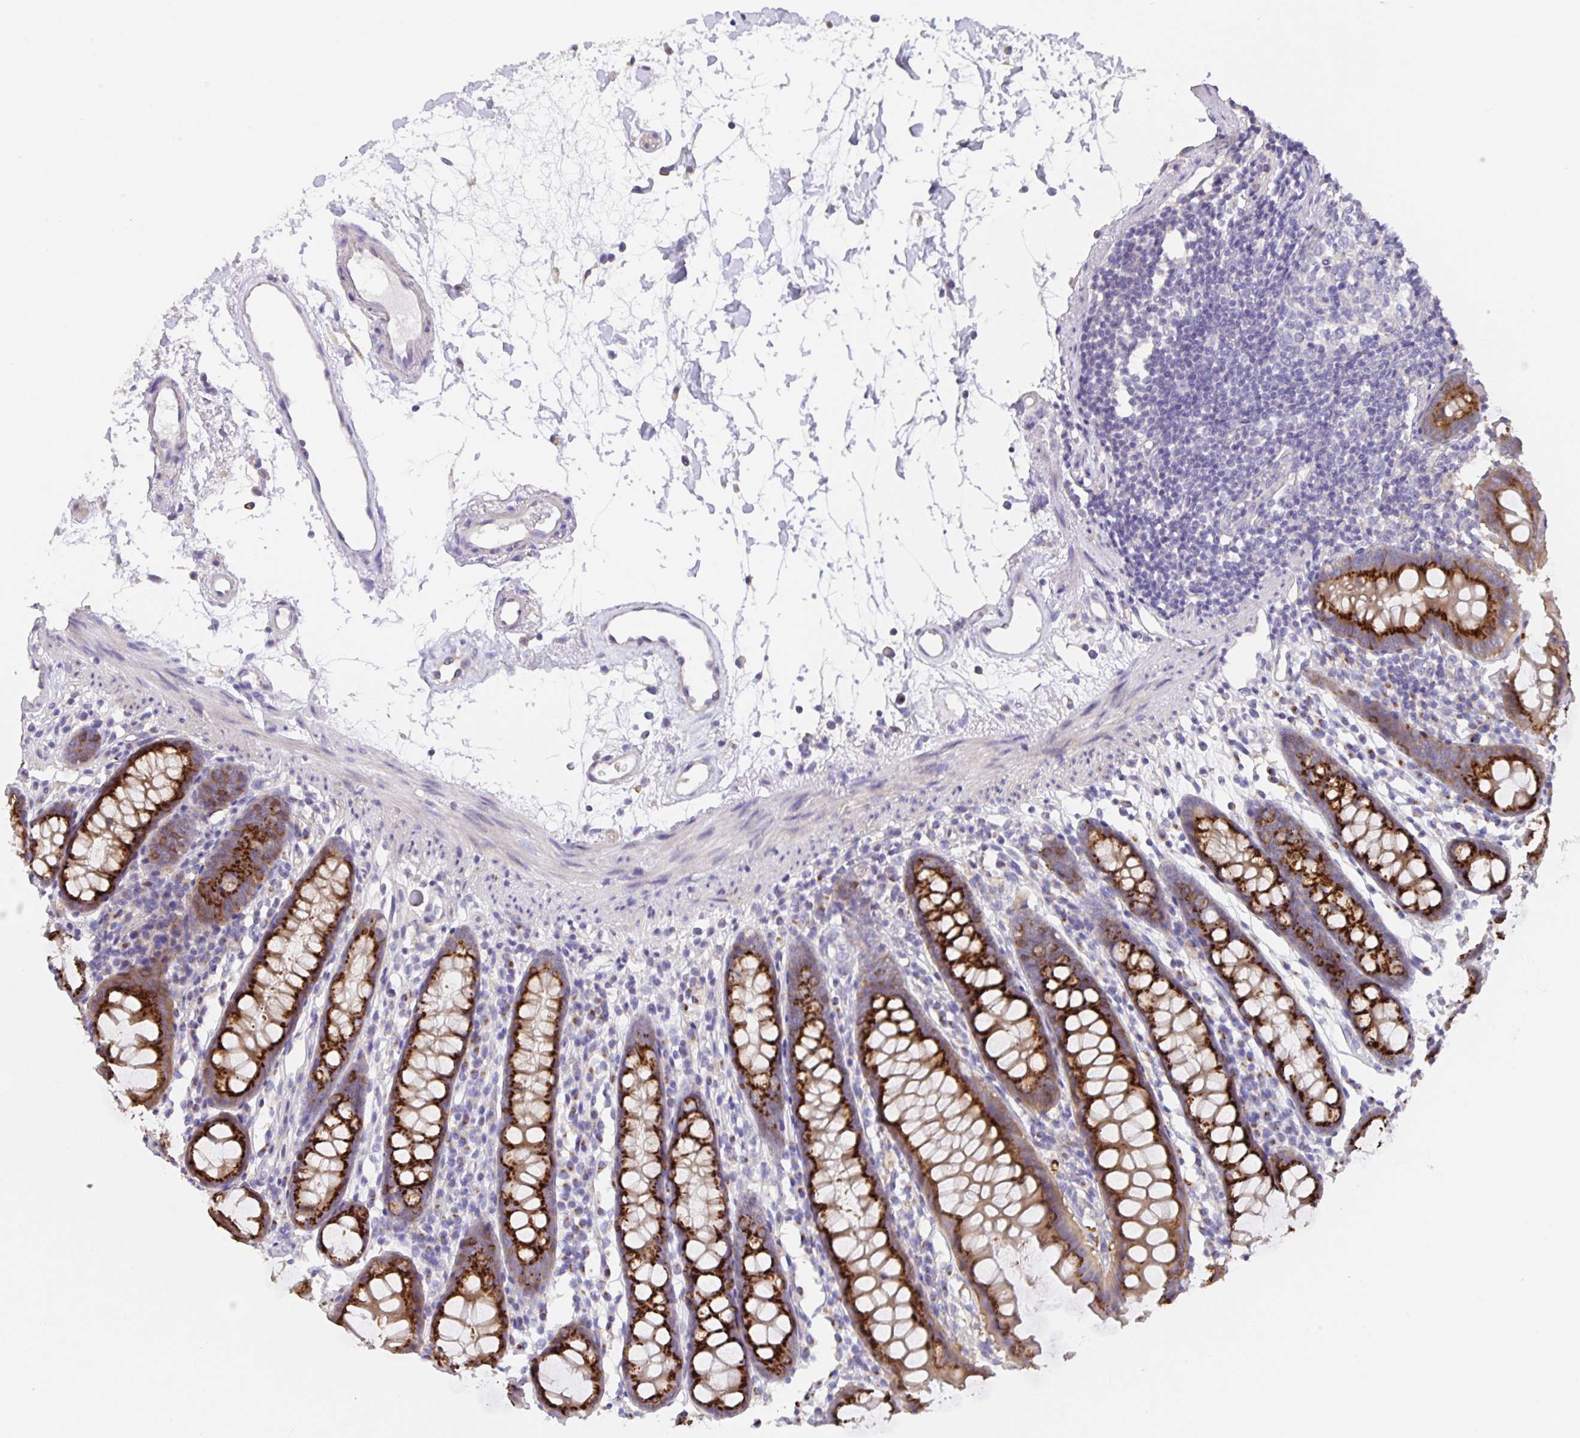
{"staining": {"intensity": "negative", "quantity": "none", "location": "none"}, "tissue": "colon", "cell_type": "Endothelial cells", "image_type": "normal", "snomed": [{"axis": "morphology", "description": "Normal tissue, NOS"}, {"axis": "topography", "description": "Colon"}], "caption": "Colon was stained to show a protein in brown. There is no significant expression in endothelial cells. (DAB IHC with hematoxylin counter stain).", "gene": "PRR36", "patient": {"sex": "female", "age": 84}}